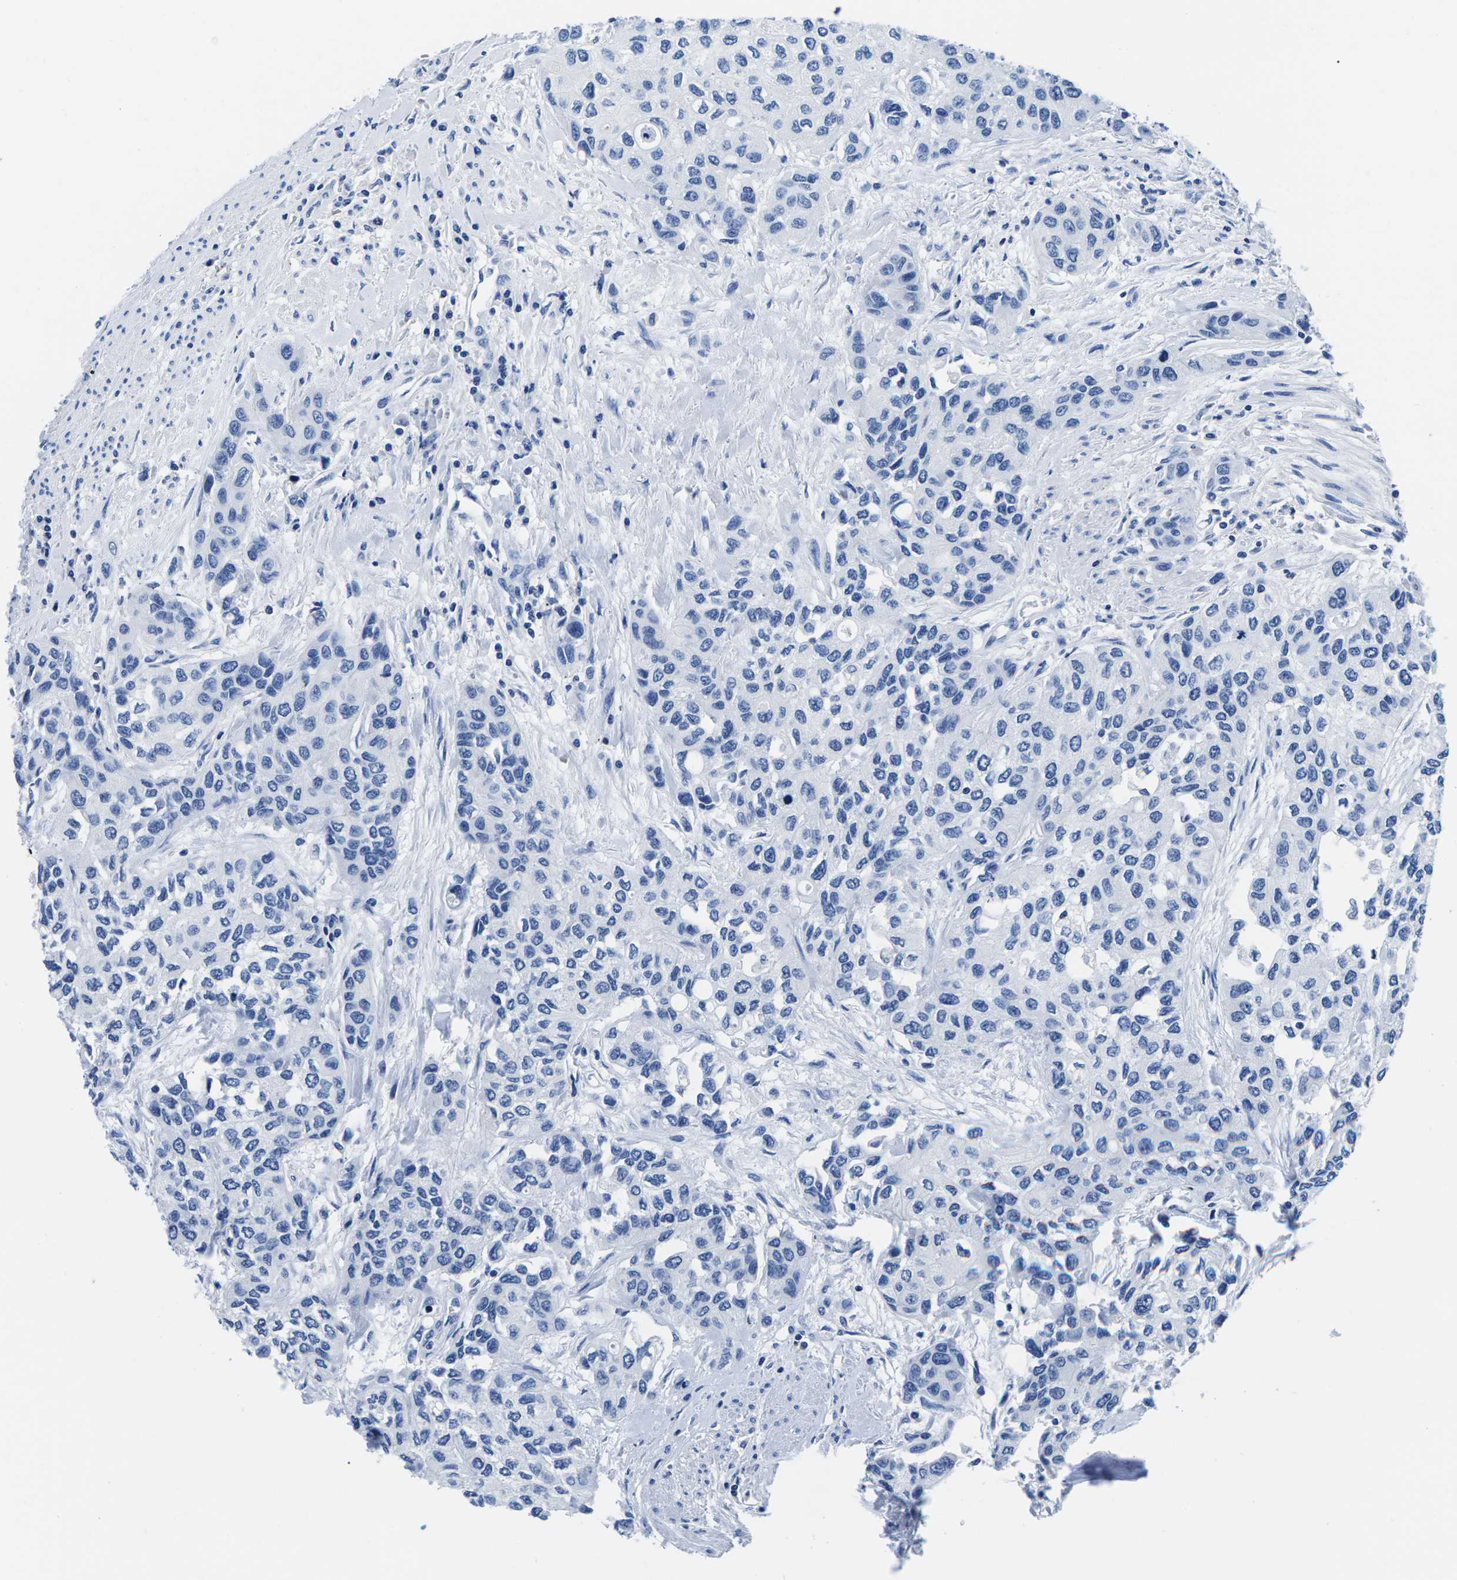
{"staining": {"intensity": "negative", "quantity": "none", "location": "none"}, "tissue": "urothelial cancer", "cell_type": "Tumor cells", "image_type": "cancer", "snomed": [{"axis": "morphology", "description": "Urothelial carcinoma, High grade"}, {"axis": "topography", "description": "Urinary bladder"}], "caption": "This is an IHC histopathology image of urothelial carcinoma (high-grade). There is no positivity in tumor cells.", "gene": "CYP1A2", "patient": {"sex": "female", "age": 56}}